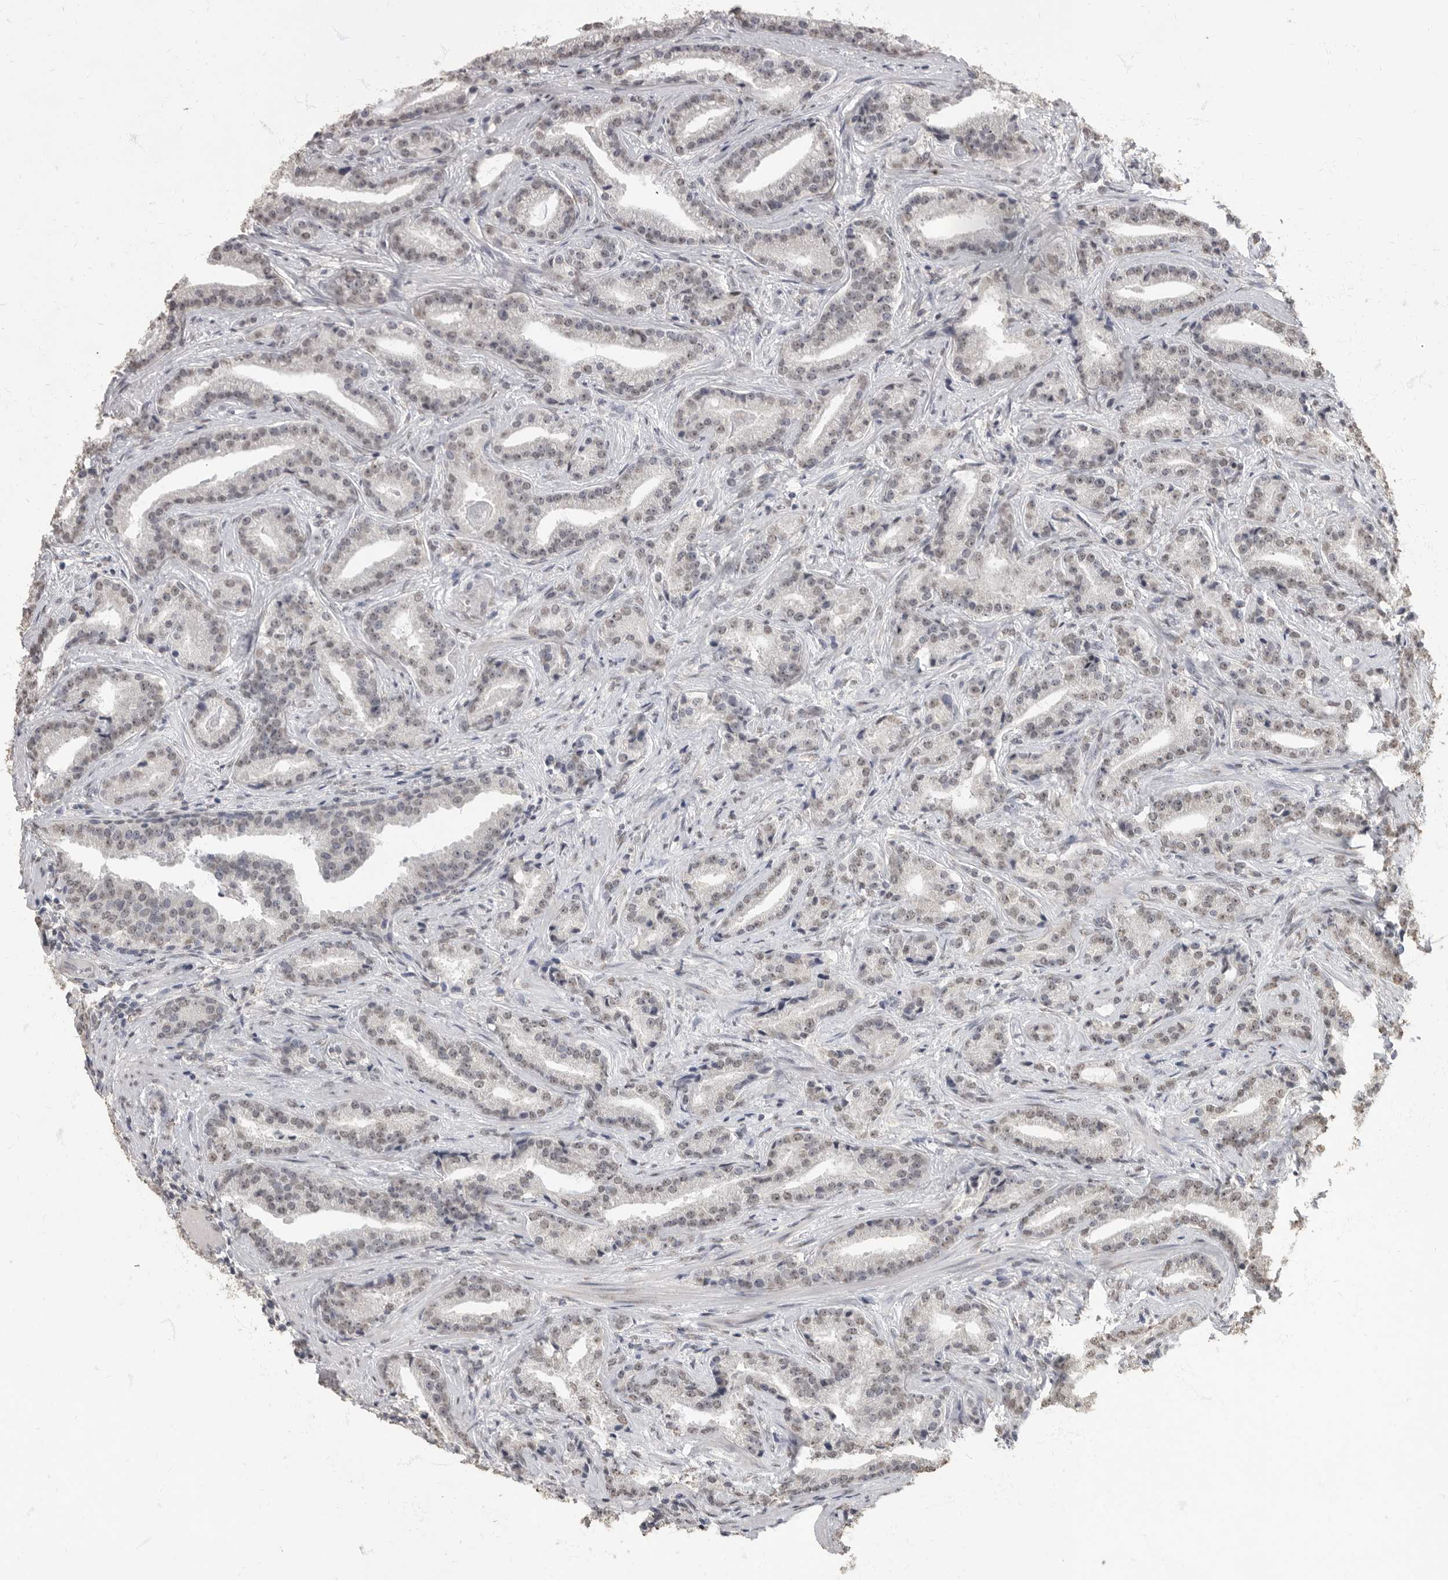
{"staining": {"intensity": "weak", "quantity": "<25%", "location": "nuclear"}, "tissue": "prostate cancer", "cell_type": "Tumor cells", "image_type": "cancer", "snomed": [{"axis": "morphology", "description": "Adenocarcinoma, Low grade"}, {"axis": "topography", "description": "Prostate"}], "caption": "An image of prostate low-grade adenocarcinoma stained for a protein displays no brown staining in tumor cells.", "gene": "NBL1", "patient": {"sex": "male", "age": 67}}